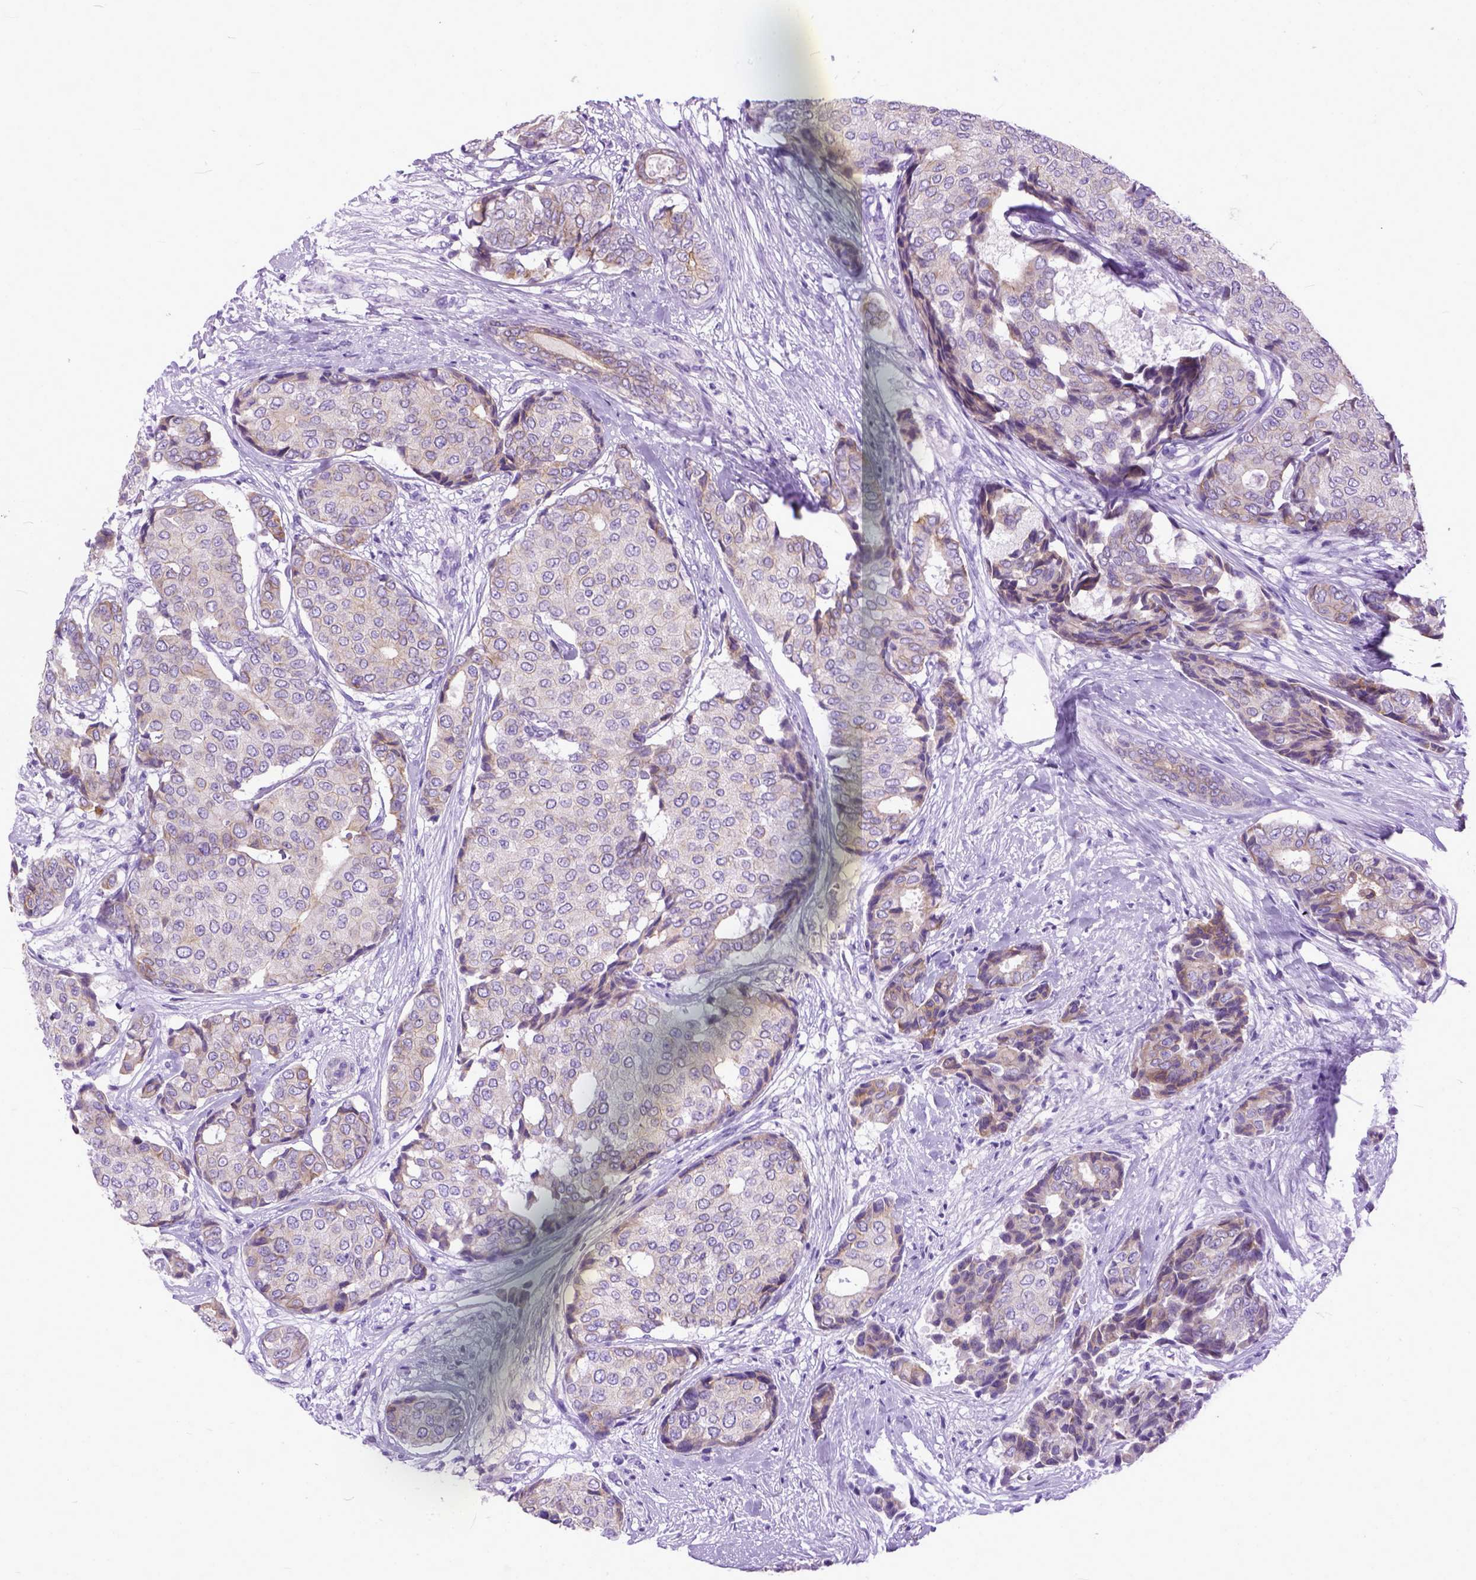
{"staining": {"intensity": "weak", "quantity": "<25%", "location": "cytoplasmic/membranous"}, "tissue": "breast cancer", "cell_type": "Tumor cells", "image_type": "cancer", "snomed": [{"axis": "morphology", "description": "Duct carcinoma"}, {"axis": "topography", "description": "Breast"}], "caption": "IHC photomicrograph of human breast cancer stained for a protein (brown), which demonstrates no staining in tumor cells.", "gene": "PPL", "patient": {"sex": "female", "age": 75}}